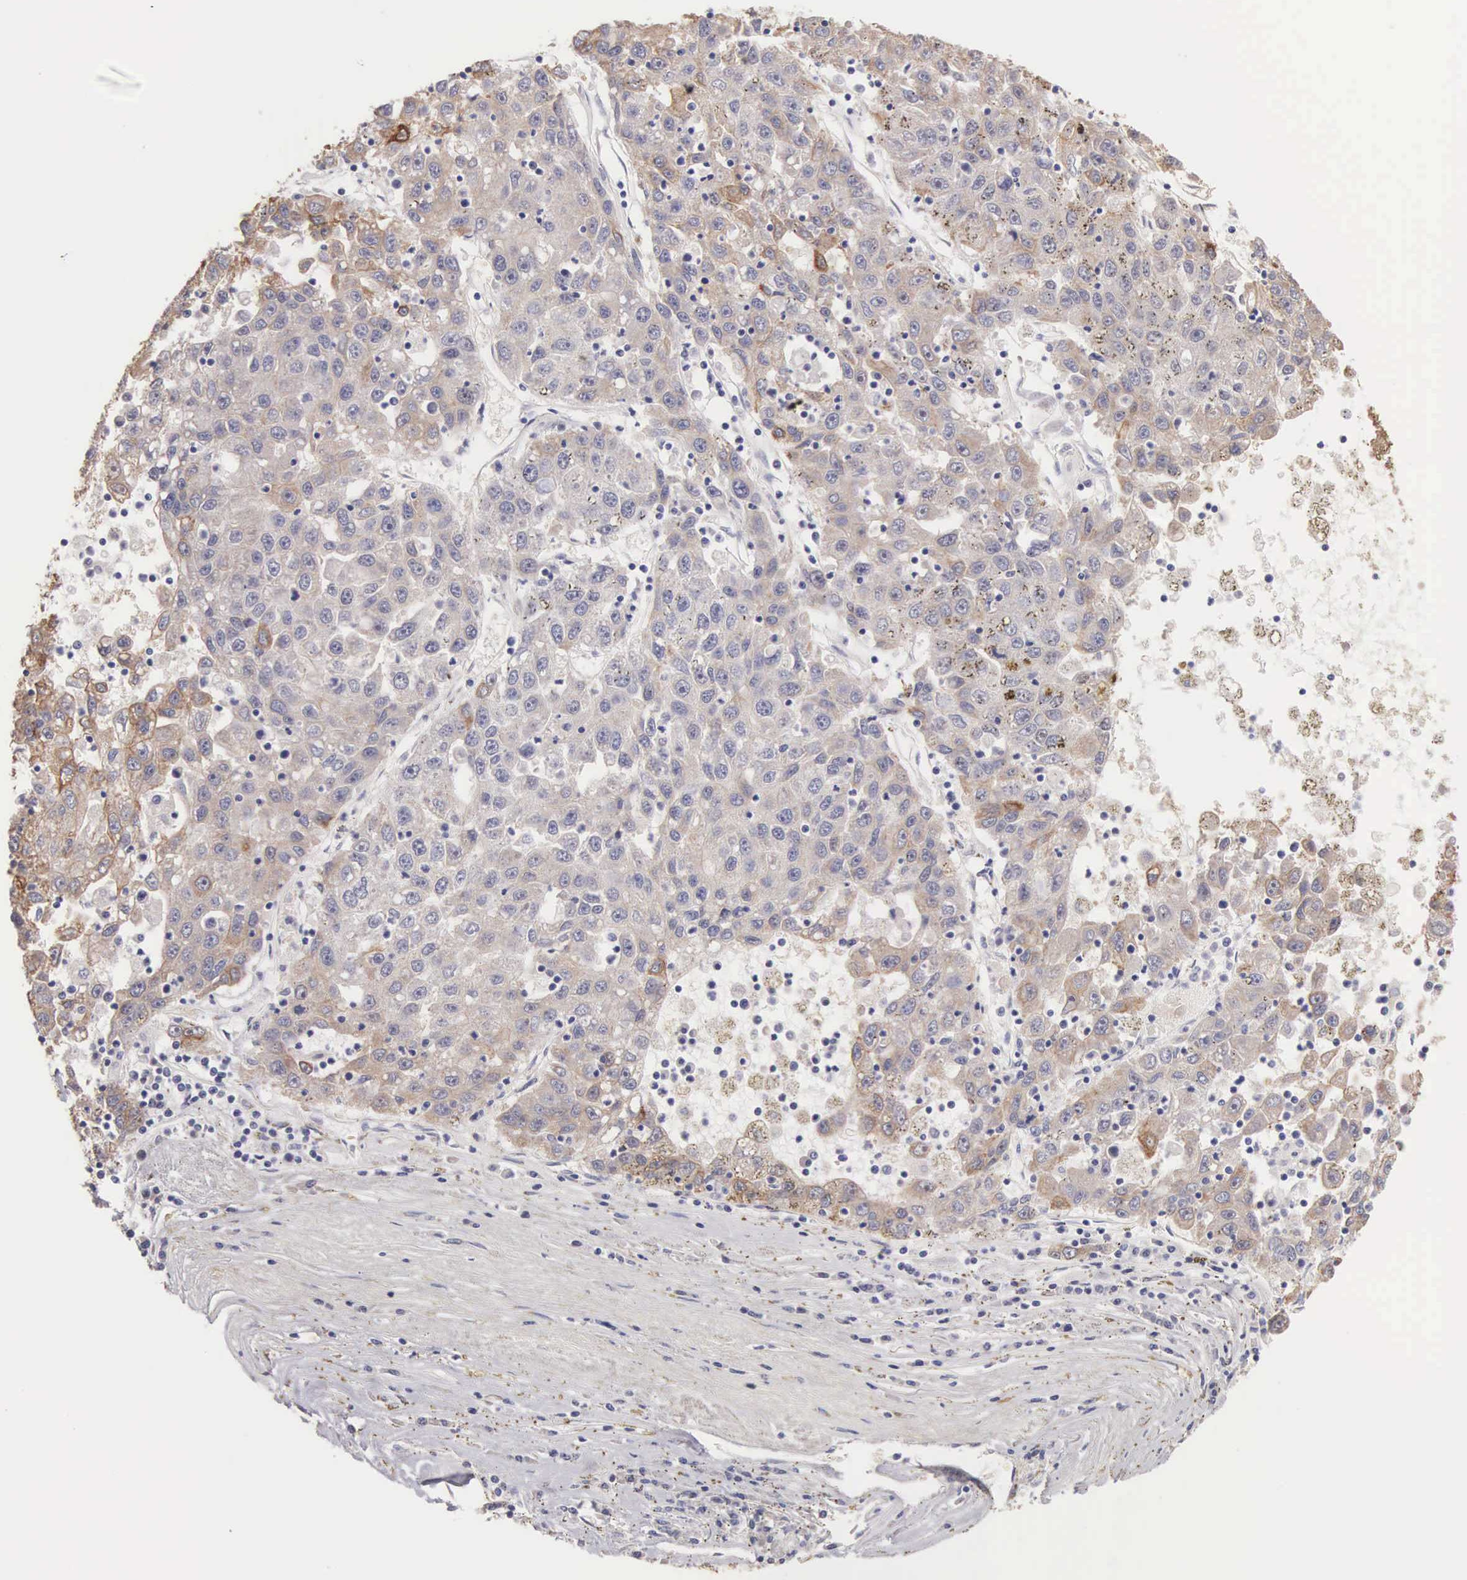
{"staining": {"intensity": "weak", "quantity": "25%-75%", "location": "cytoplasmic/membranous"}, "tissue": "liver cancer", "cell_type": "Tumor cells", "image_type": "cancer", "snomed": [{"axis": "morphology", "description": "Carcinoma, Hepatocellular, NOS"}, {"axis": "topography", "description": "Liver"}], "caption": "Immunohistochemical staining of hepatocellular carcinoma (liver) shows low levels of weak cytoplasmic/membranous protein staining in about 25%-75% of tumor cells.", "gene": "PIR", "patient": {"sex": "male", "age": 49}}